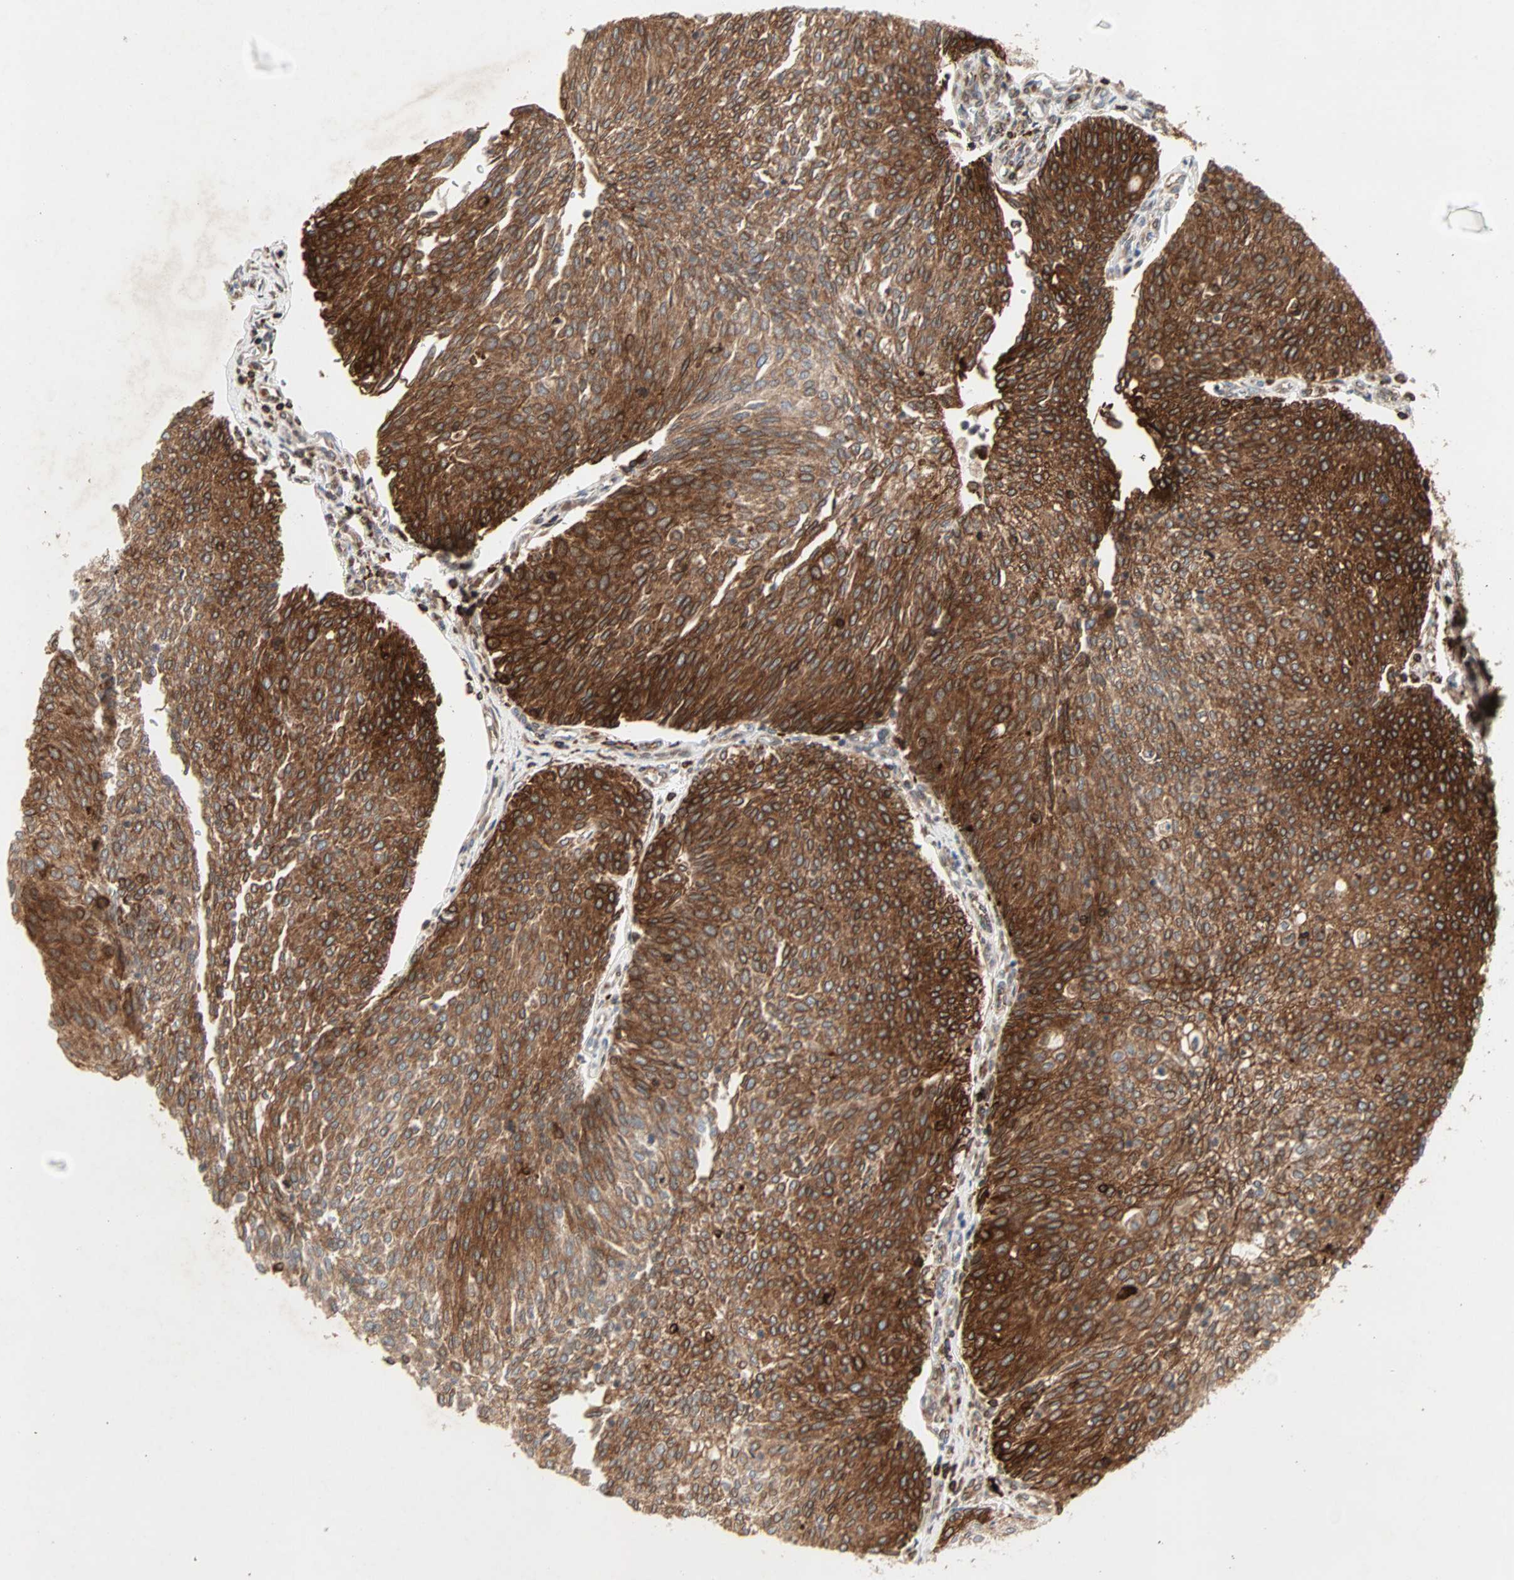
{"staining": {"intensity": "strong", "quantity": ">75%", "location": "cytoplasmic/membranous"}, "tissue": "urothelial cancer", "cell_type": "Tumor cells", "image_type": "cancer", "snomed": [{"axis": "morphology", "description": "Urothelial carcinoma, Low grade"}, {"axis": "topography", "description": "Urinary bladder"}], "caption": "This histopathology image exhibits IHC staining of urothelial carcinoma (low-grade), with high strong cytoplasmic/membranous positivity in about >75% of tumor cells.", "gene": "TAPBP", "patient": {"sex": "female", "age": 79}}